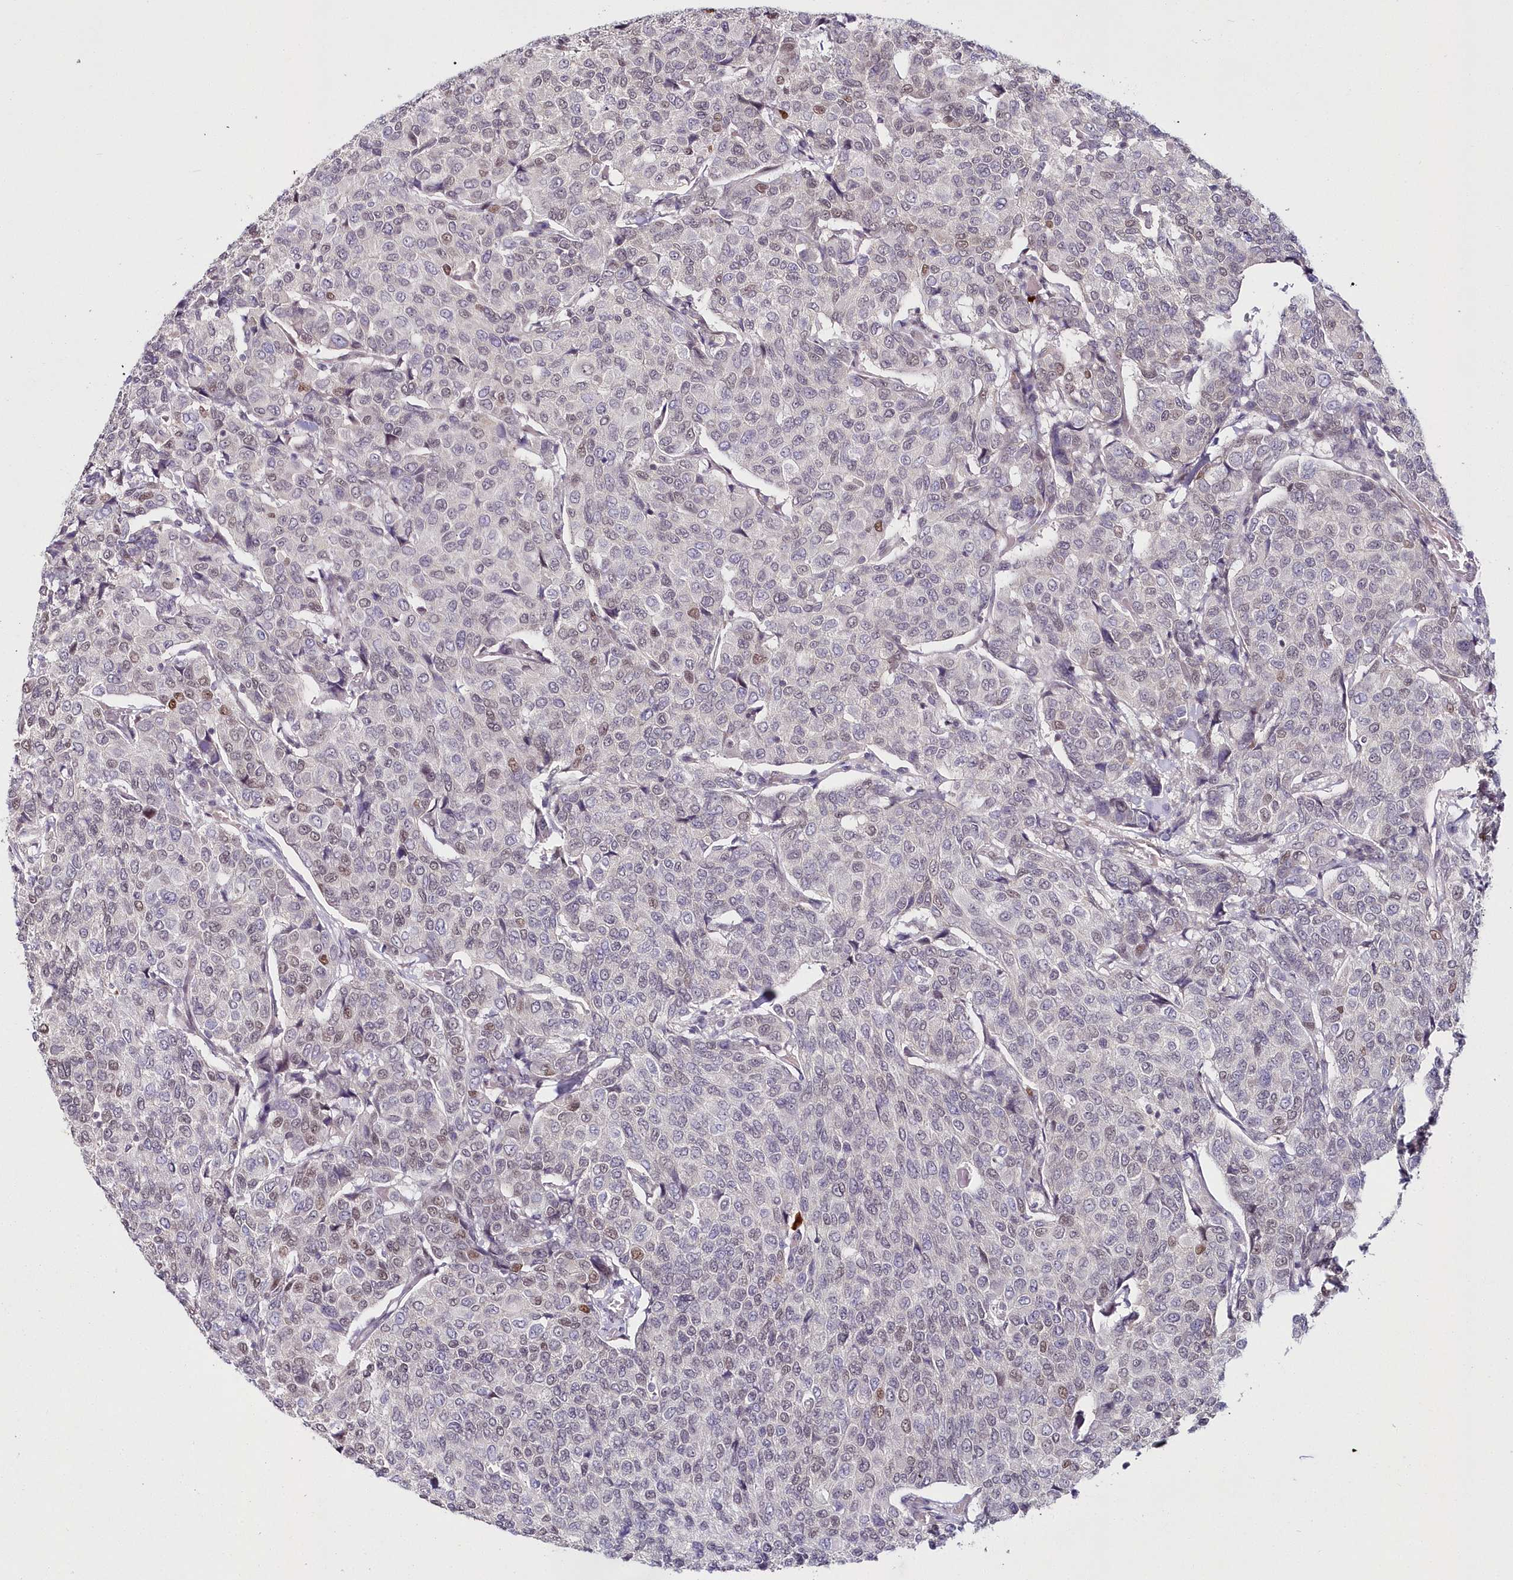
{"staining": {"intensity": "moderate", "quantity": "<25%", "location": "nuclear"}, "tissue": "breast cancer", "cell_type": "Tumor cells", "image_type": "cancer", "snomed": [{"axis": "morphology", "description": "Duct carcinoma"}, {"axis": "topography", "description": "Breast"}], "caption": "Protein staining of breast cancer tissue shows moderate nuclear positivity in approximately <25% of tumor cells. (DAB IHC, brown staining for protein, blue staining for nuclei).", "gene": "HYCC2", "patient": {"sex": "female", "age": 55}}